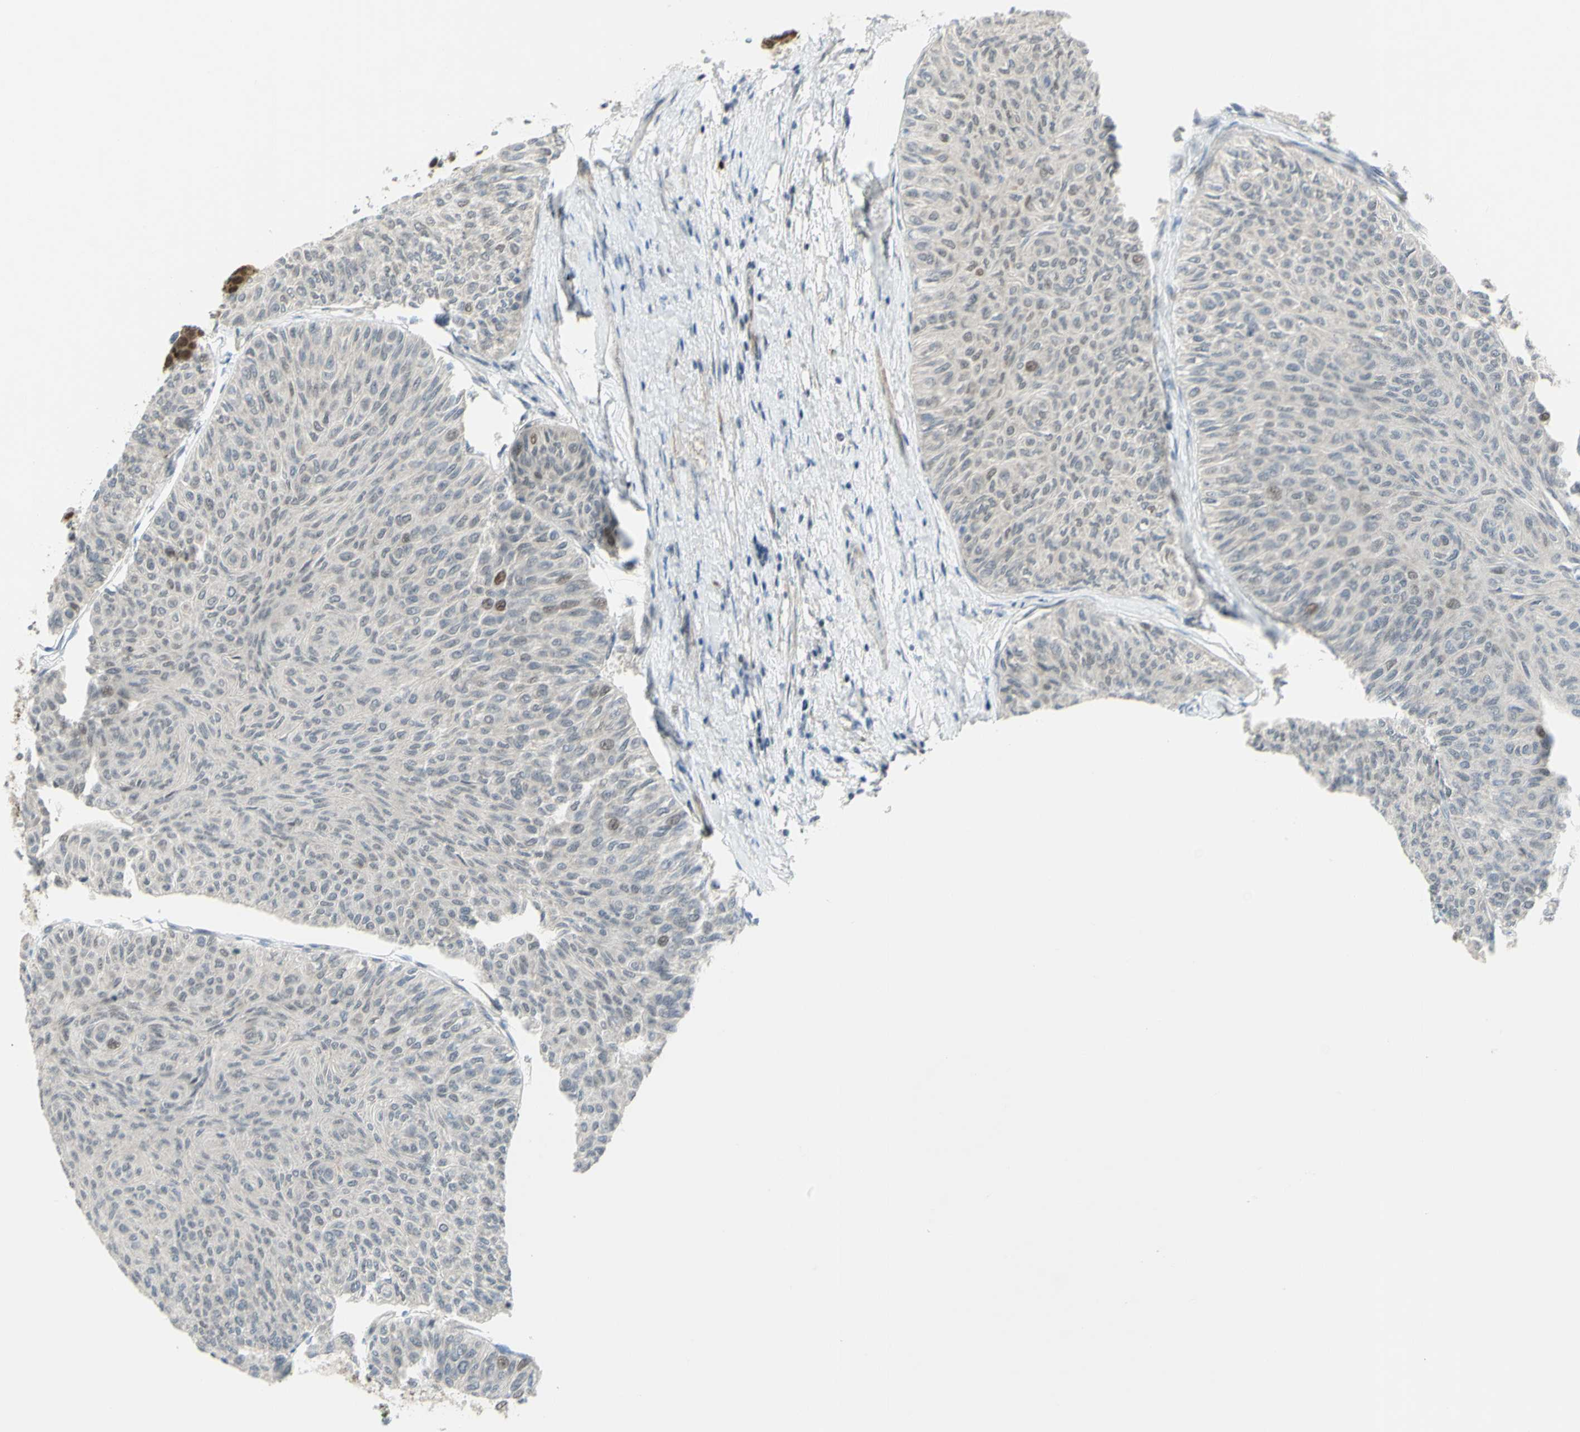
{"staining": {"intensity": "weak", "quantity": "<25%", "location": "nuclear"}, "tissue": "urothelial cancer", "cell_type": "Tumor cells", "image_type": "cancer", "snomed": [{"axis": "morphology", "description": "Urothelial carcinoma, Low grade"}, {"axis": "topography", "description": "Urinary bladder"}], "caption": "High power microscopy image of an immunohistochemistry (IHC) histopathology image of low-grade urothelial carcinoma, revealing no significant expression in tumor cells. (IHC, brightfield microscopy, high magnification).", "gene": "ZMYM6", "patient": {"sex": "male", "age": 78}}